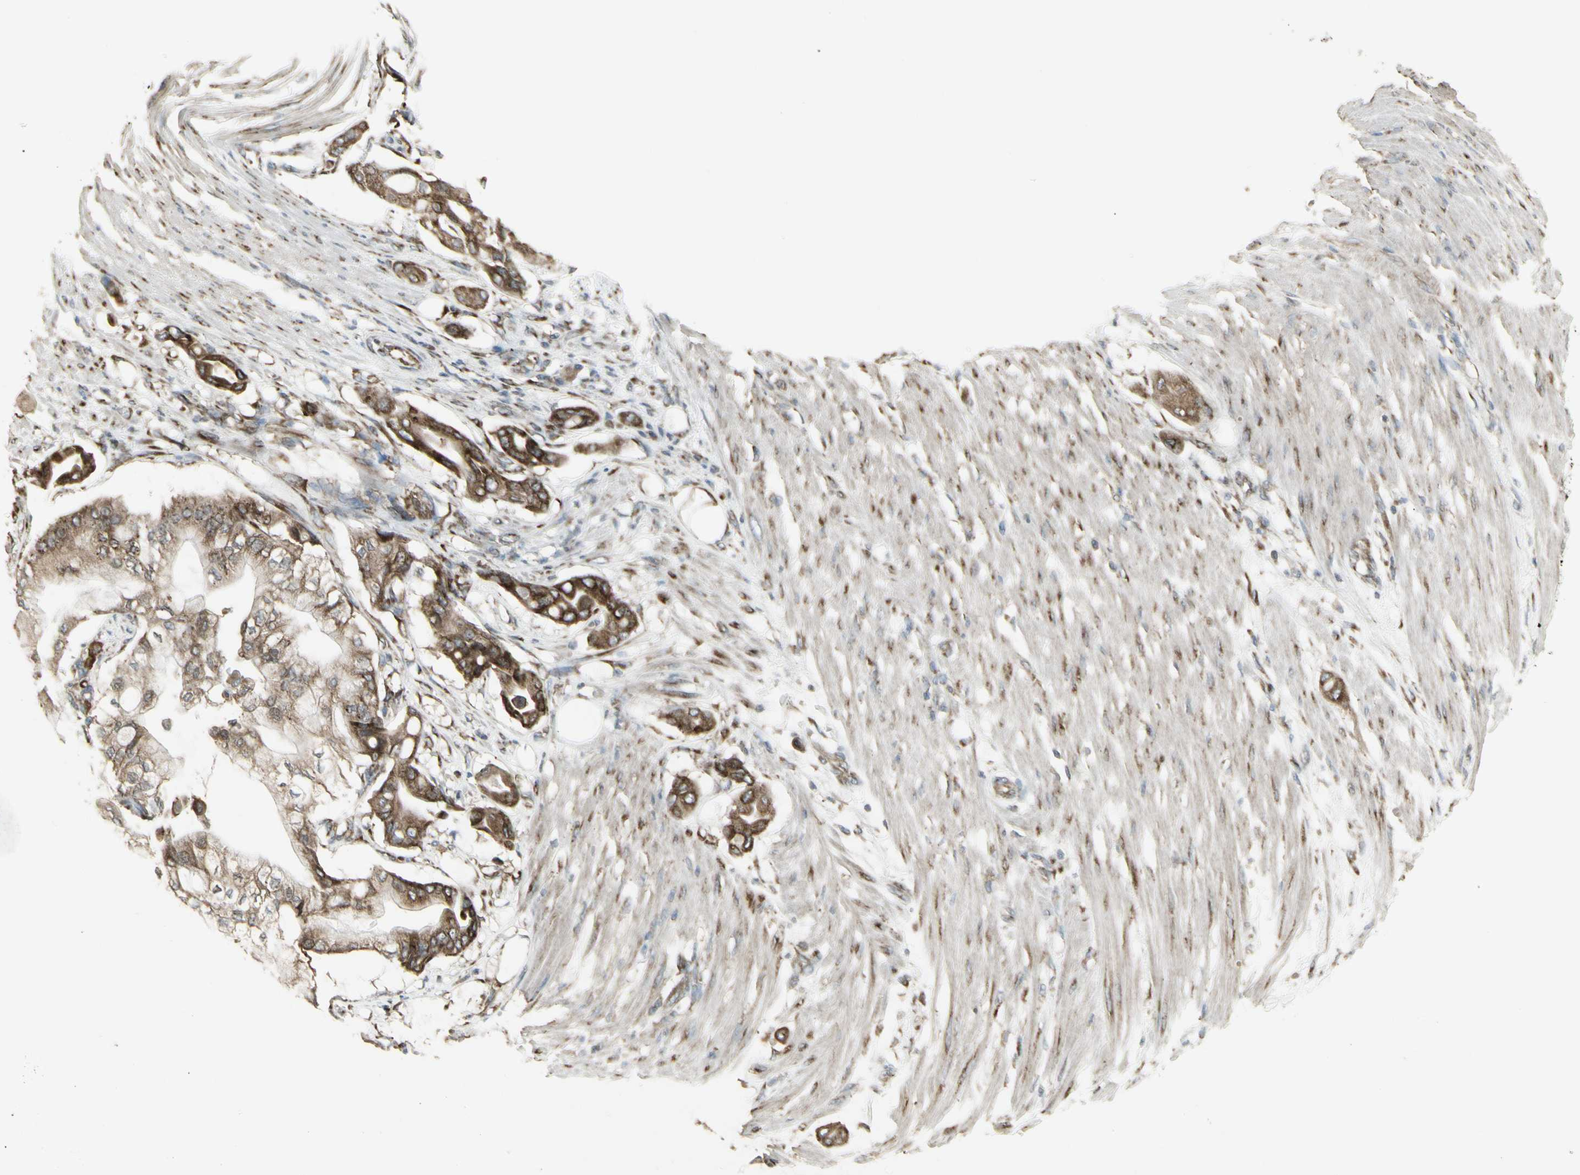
{"staining": {"intensity": "strong", "quantity": ">75%", "location": "cytoplasmic/membranous"}, "tissue": "pancreatic cancer", "cell_type": "Tumor cells", "image_type": "cancer", "snomed": [{"axis": "morphology", "description": "Adenocarcinoma, NOS"}, {"axis": "morphology", "description": "Adenocarcinoma, metastatic, NOS"}, {"axis": "topography", "description": "Lymph node"}, {"axis": "topography", "description": "Pancreas"}, {"axis": "topography", "description": "Duodenum"}], "caption": "High-power microscopy captured an immunohistochemistry histopathology image of pancreatic metastatic adenocarcinoma, revealing strong cytoplasmic/membranous staining in approximately >75% of tumor cells. (Stains: DAB in brown, nuclei in blue, Microscopy: brightfield microscopy at high magnification).", "gene": "FKBP3", "patient": {"sex": "female", "age": 64}}